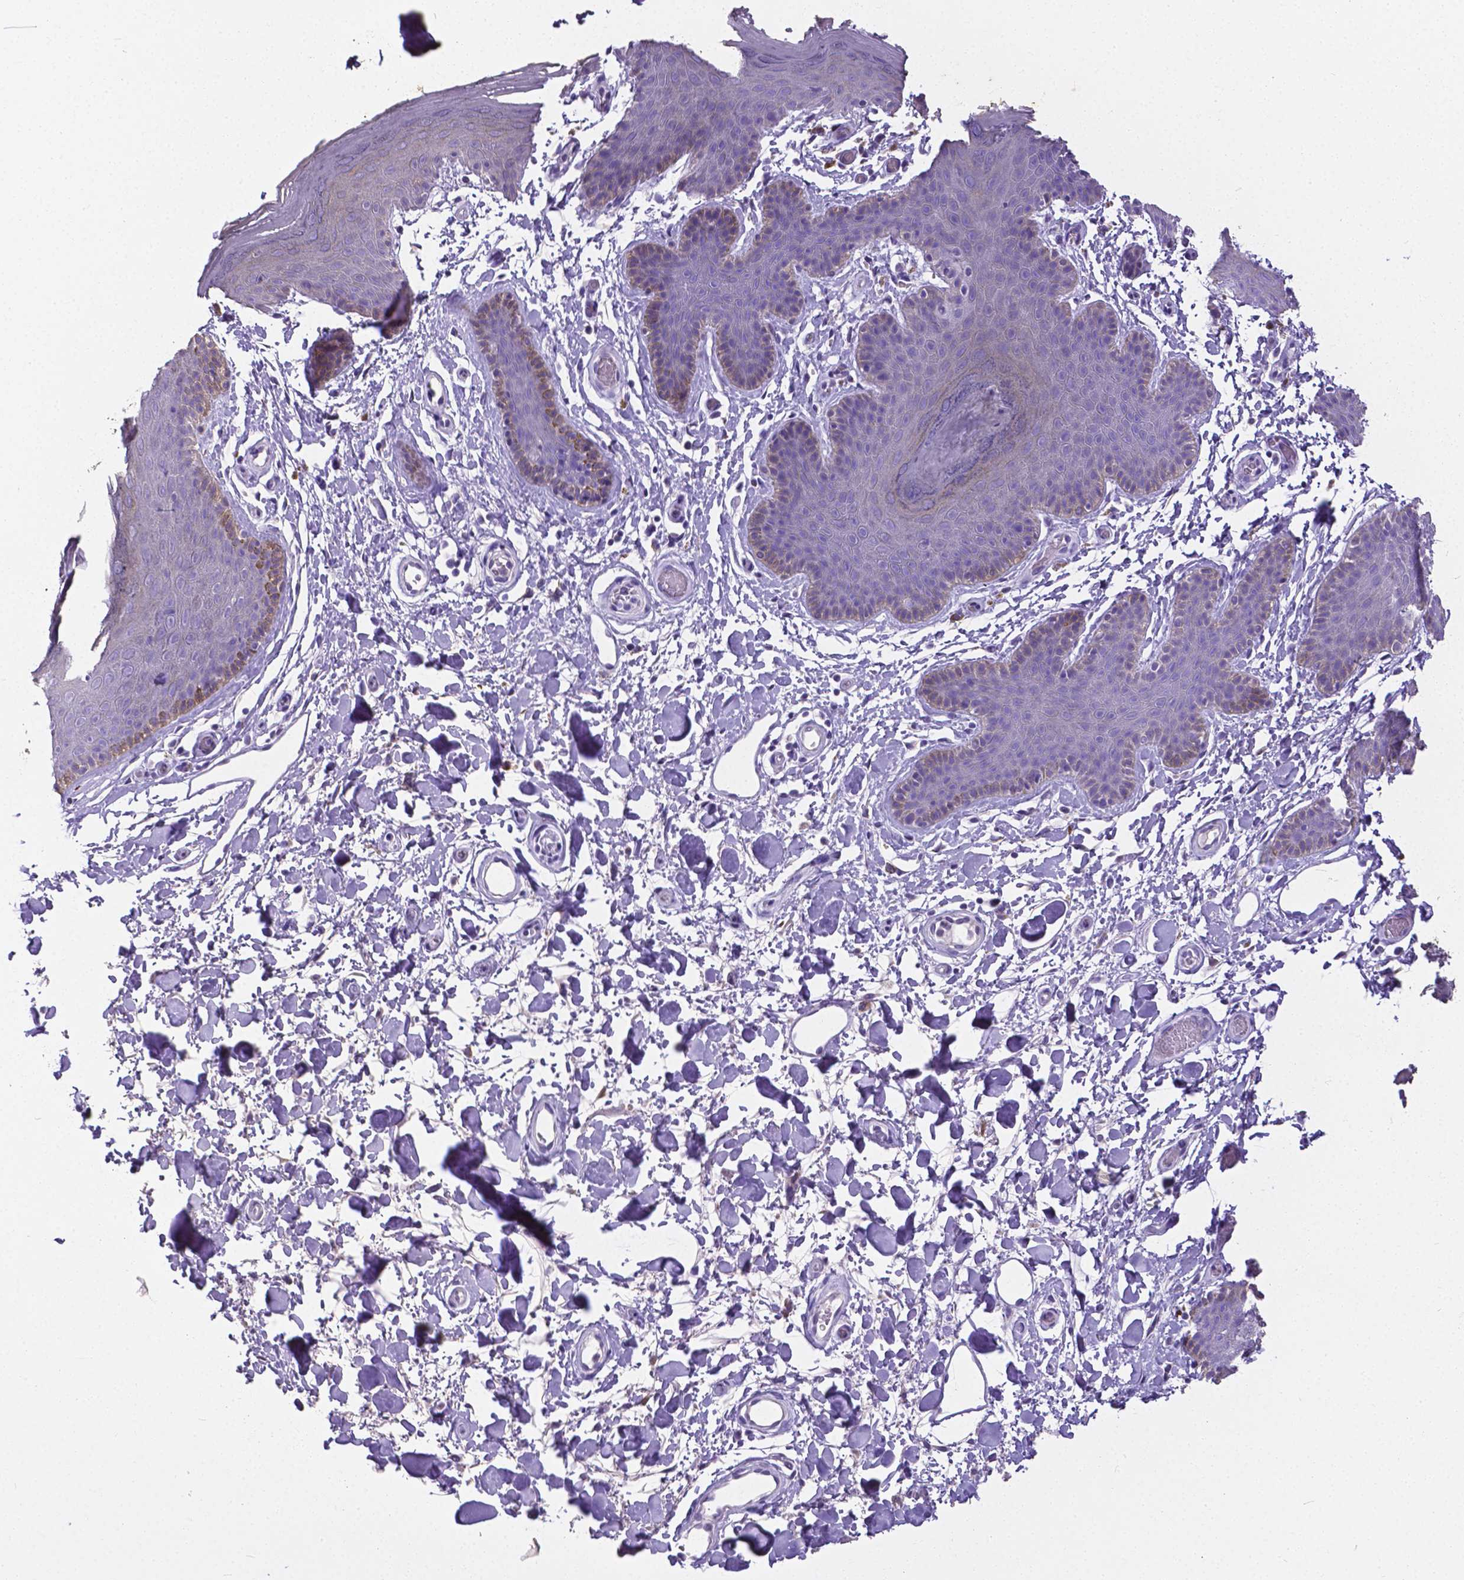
{"staining": {"intensity": "moderate", "quantity": "<25%", "location": "cytoplasmic/membranous"}, "tissue": "skin", "cell_type": "Epidermal cells", "image_type": "normal", "snomed": [{"axis": "morphology", "description": "Normal tissue, NOS"}, {"axis": "topography", "description": "Anal"}], "caption": "DAB immunohistochemical staining of benign skin reveals moderate cytoplasmic/membranous protein positivity in about <25% of epidermal cells. (DAB (3,3'-diaminobenzidine) = brown stain, brightfield microscopy at high magnification).", "gene": "OCLN", "patient": {"sex": "male", "age": 53}}